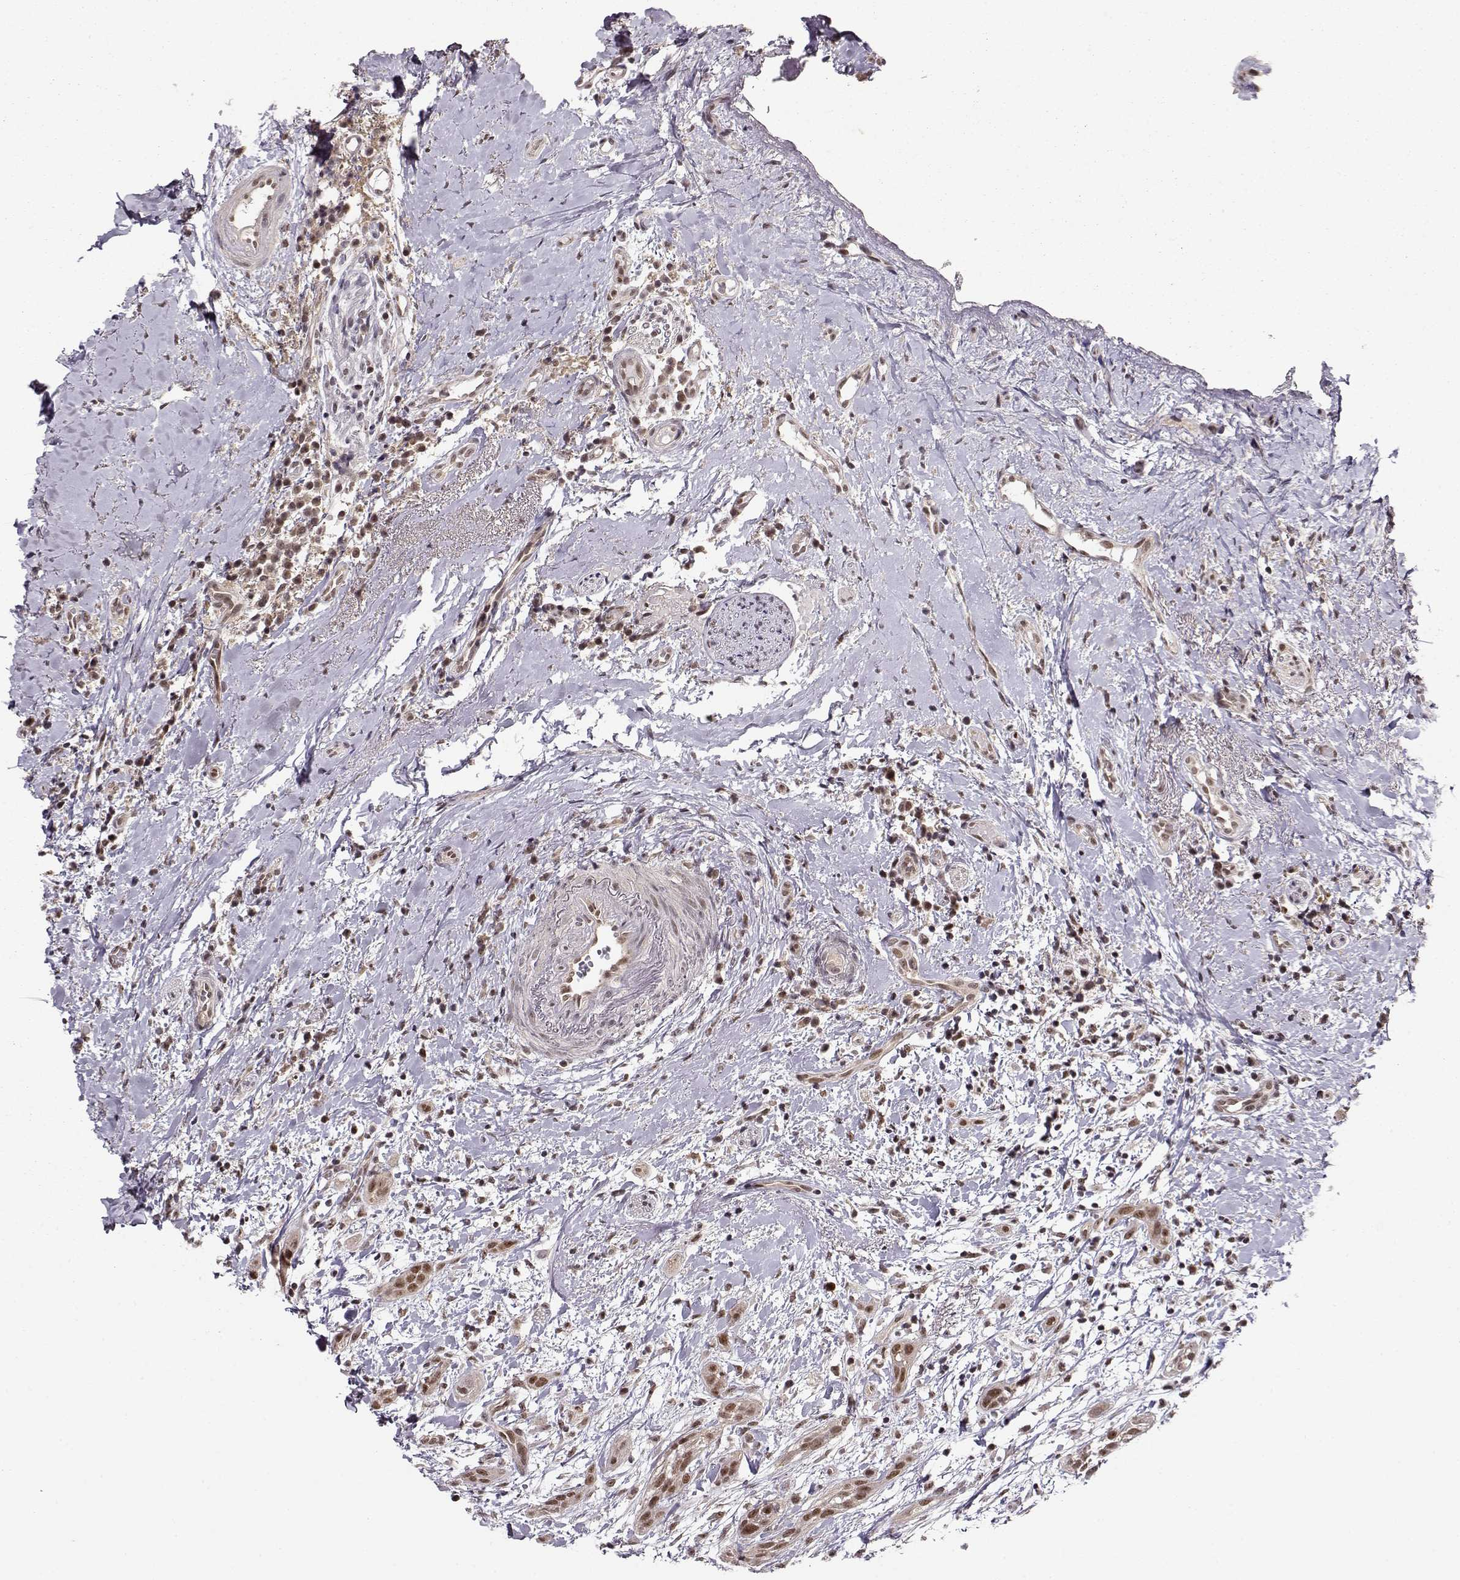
{"staining": {"intensity": "moderate", "quantity": ">75%", "location": "nuclear"}, "tissue": "head and neck cancer", "cell_type": "Tumor cells", "image_type": "cancer", "snomed": [{"axis": "morphology", "description": "Normal tissue, NOS"}, {"axis": "morphology", "description": "Squamous cell carcinoma, NOS"}, {"axis": "topography", "description": "Oral tissue"}, {"axis": "topography", "description": "Salivary gland"}, {"axis": "topography", "description": "Head-Neck"}], "caption": "Human head and neck cancer stained with a brown dye displays moderate nuclear positive staining in about >75% of tumor cells.", "gene": "CSNK2A1", "patient": {"sex": "female", "age": 62}}